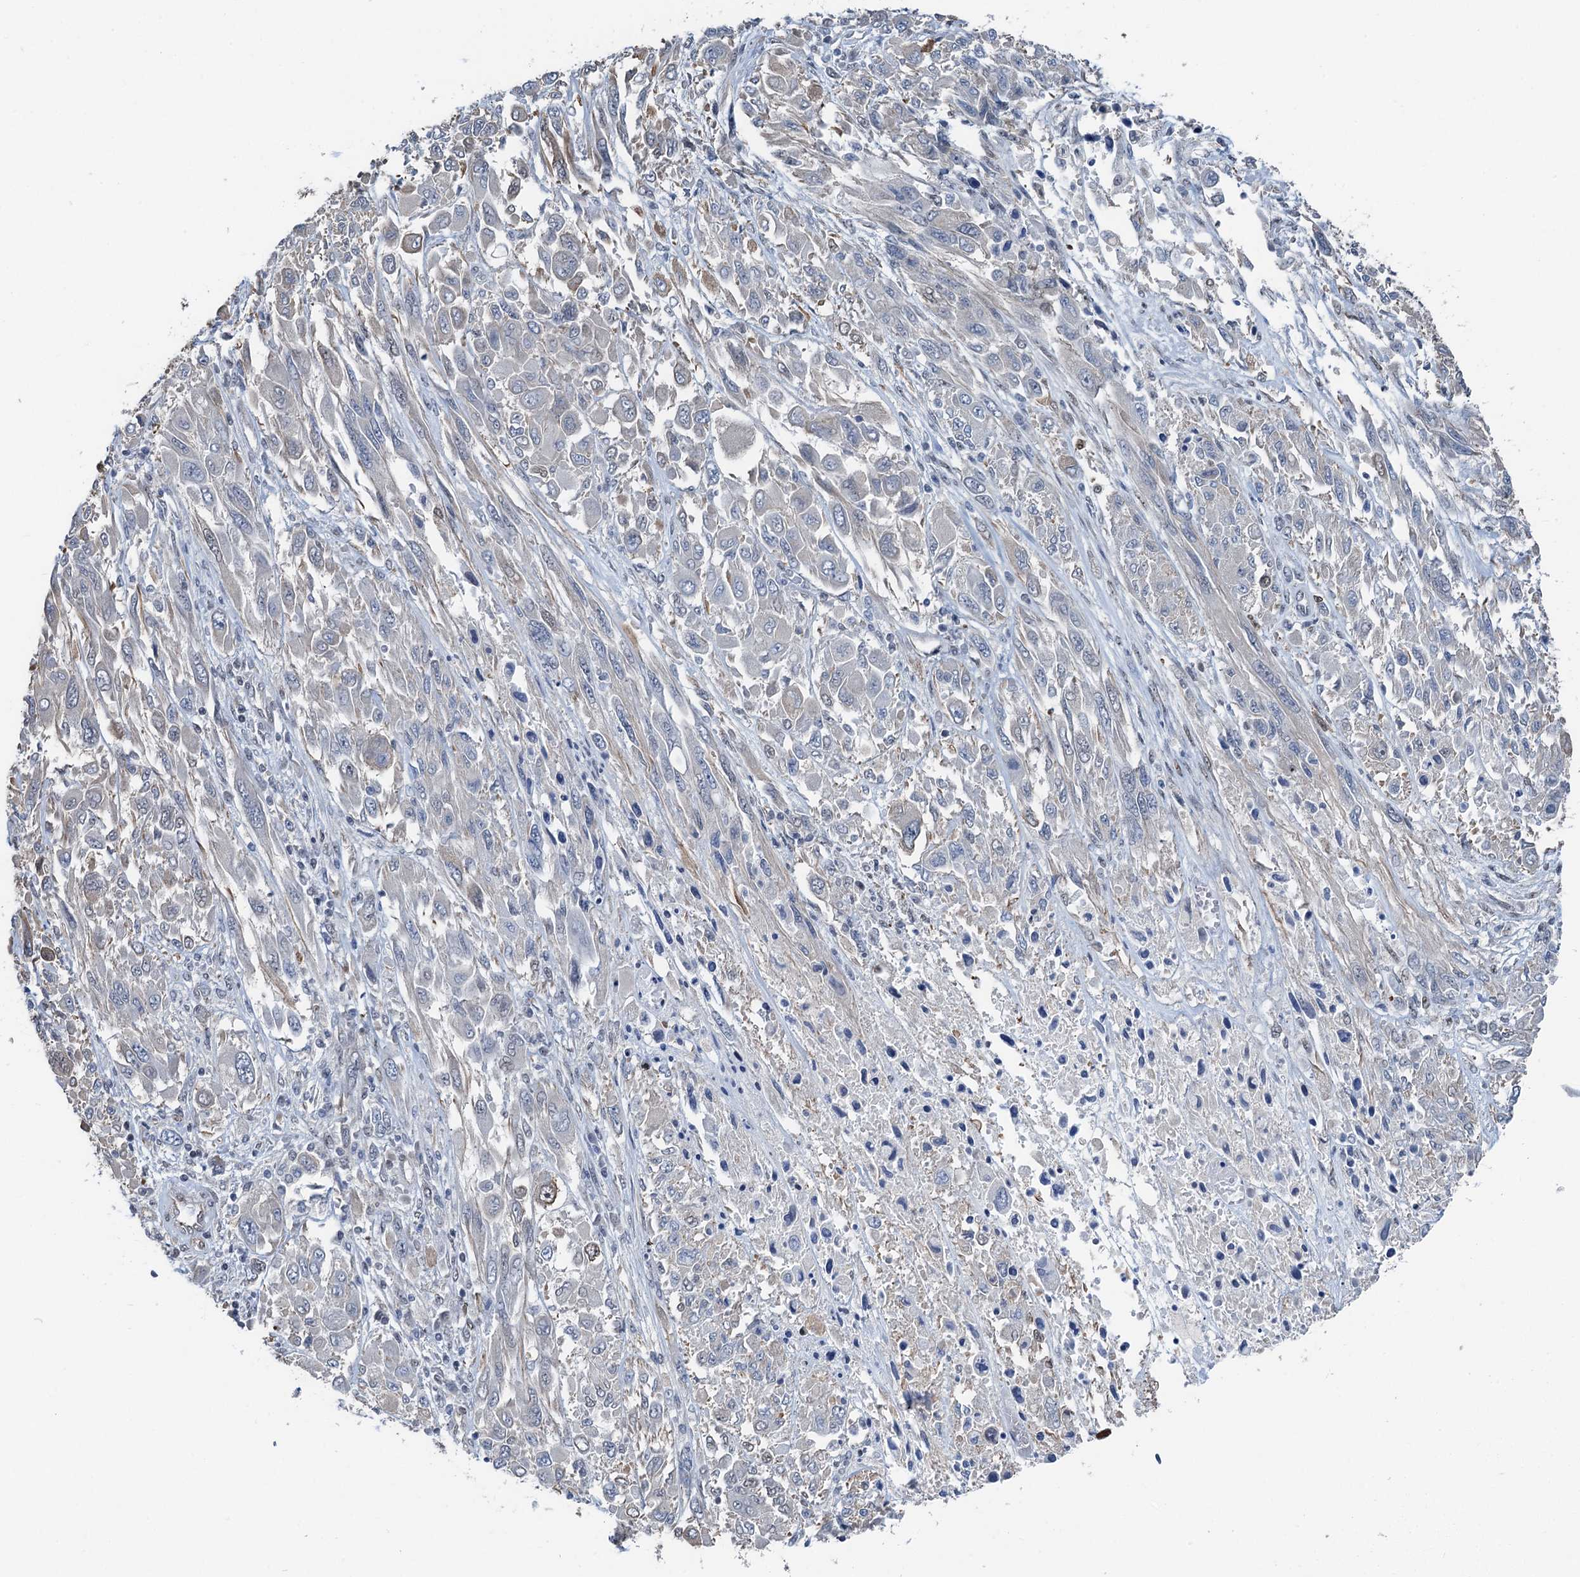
{"staining": {"intensity": "negative", "quantity": "none", "location": "none"}, "tissue": "melanoma", "cell_type": "Tumor cells", "image_type": "cancer", "snomed": [{"axis": "morphology", "description": "Malignant melanoma, NOS"}, {"axis": "topography", "description": "Skin"}], "caption": "The micrograph shows no staining of tumor cells in malignant melanoma. (Stains: DAB (3,3'-diaminobenzidine) immunohistochemistry (IHC) with hematoxylin counter stain, Microscopy: brightfield microscopy at high magnification).", "gene": "CFDP1", "patient": {"sex": "female", "age": 91}}